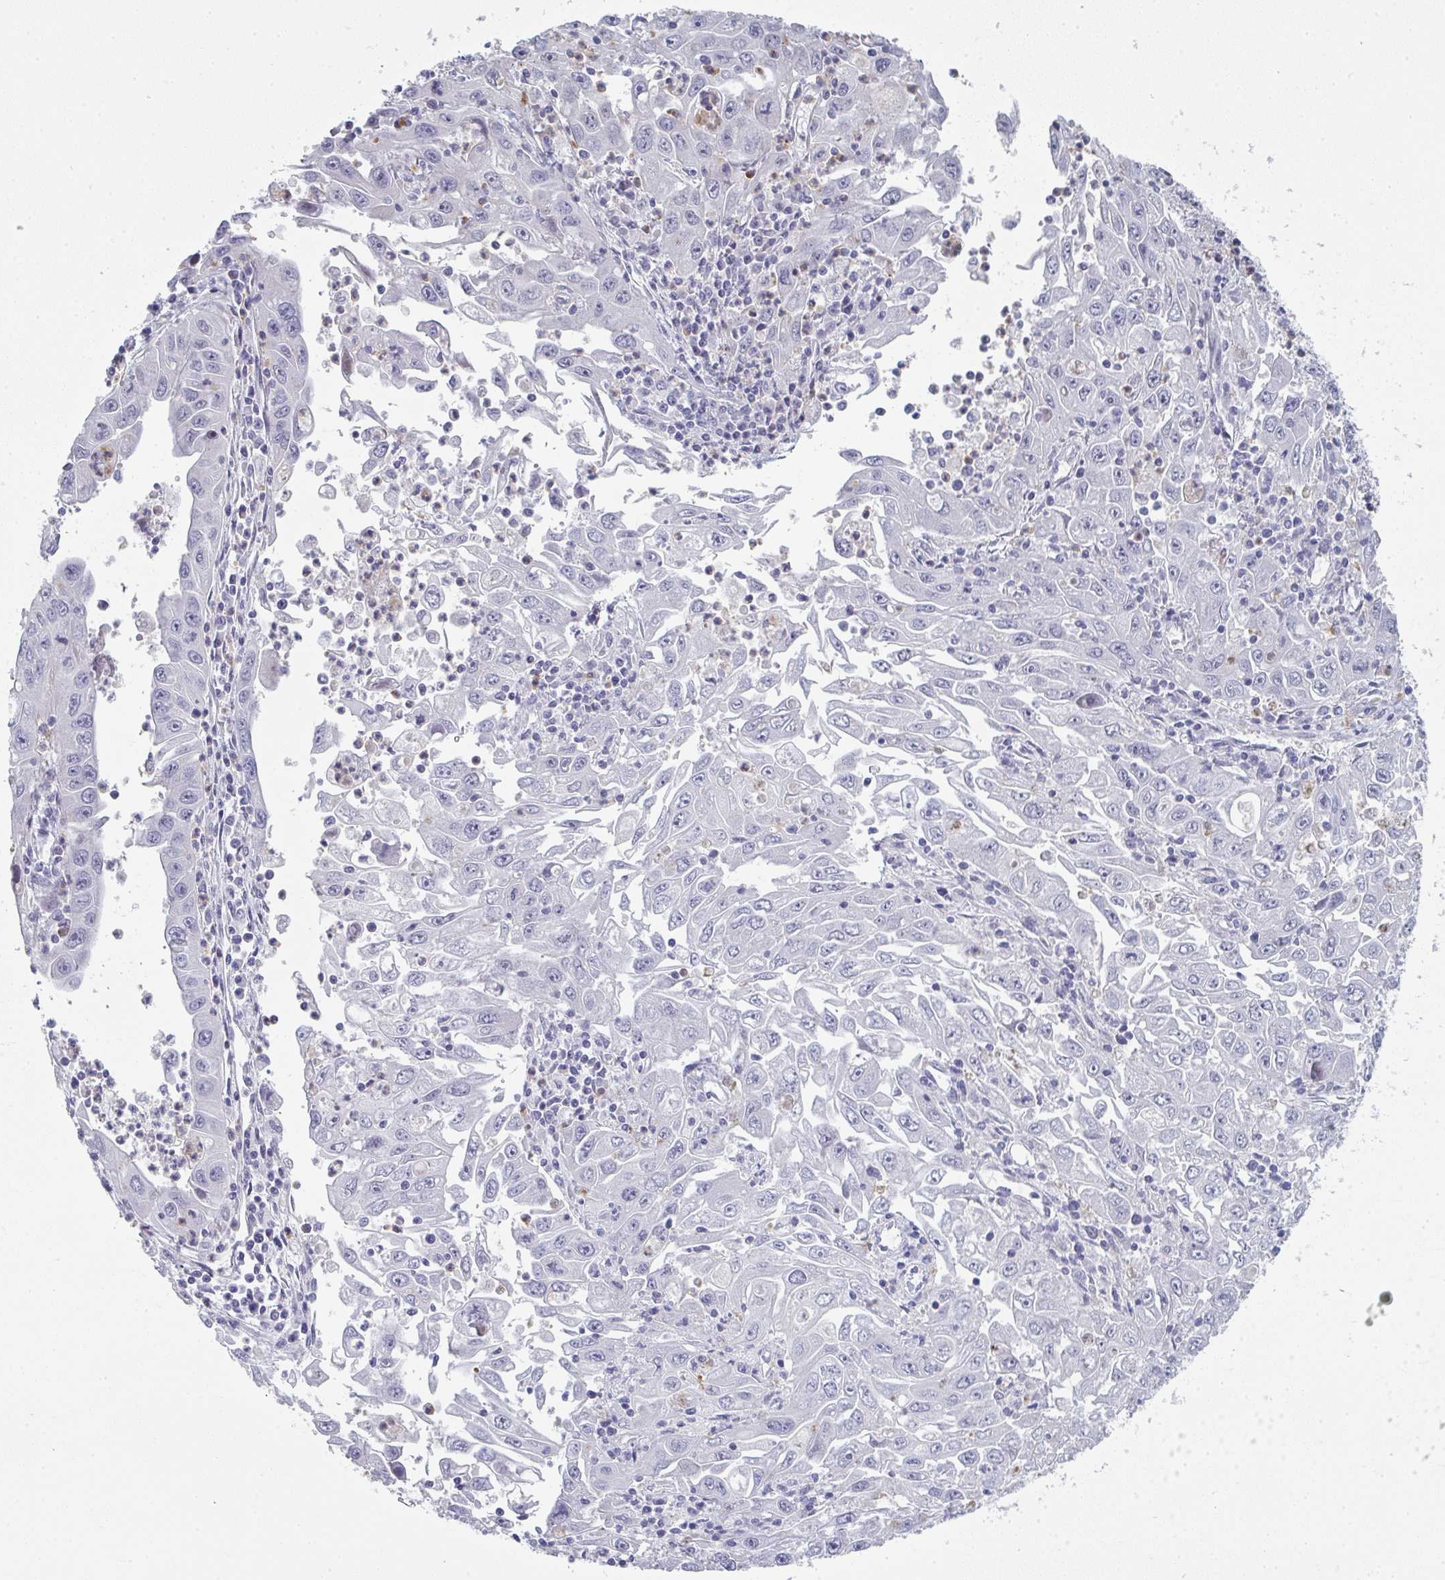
{"staining": {"intensity": "negative", "quantity": "none", "location": "none"}, "tissue": "endometrial cancer", "cell_type": "Tumor cells", "image_type": "cancer", "snomed": [{"axis": "morphology", "description": "Adenocarcinoma, NOS"}, {"axis": "topography", "description": "Uterus"}], "caption": "This is an IHC photomicrograph of human adenocarcinoma (endometrial). There is no positivity in tumor cells.", "gene": "A1CF", "patient": {"sex": "female", "age": 62}}